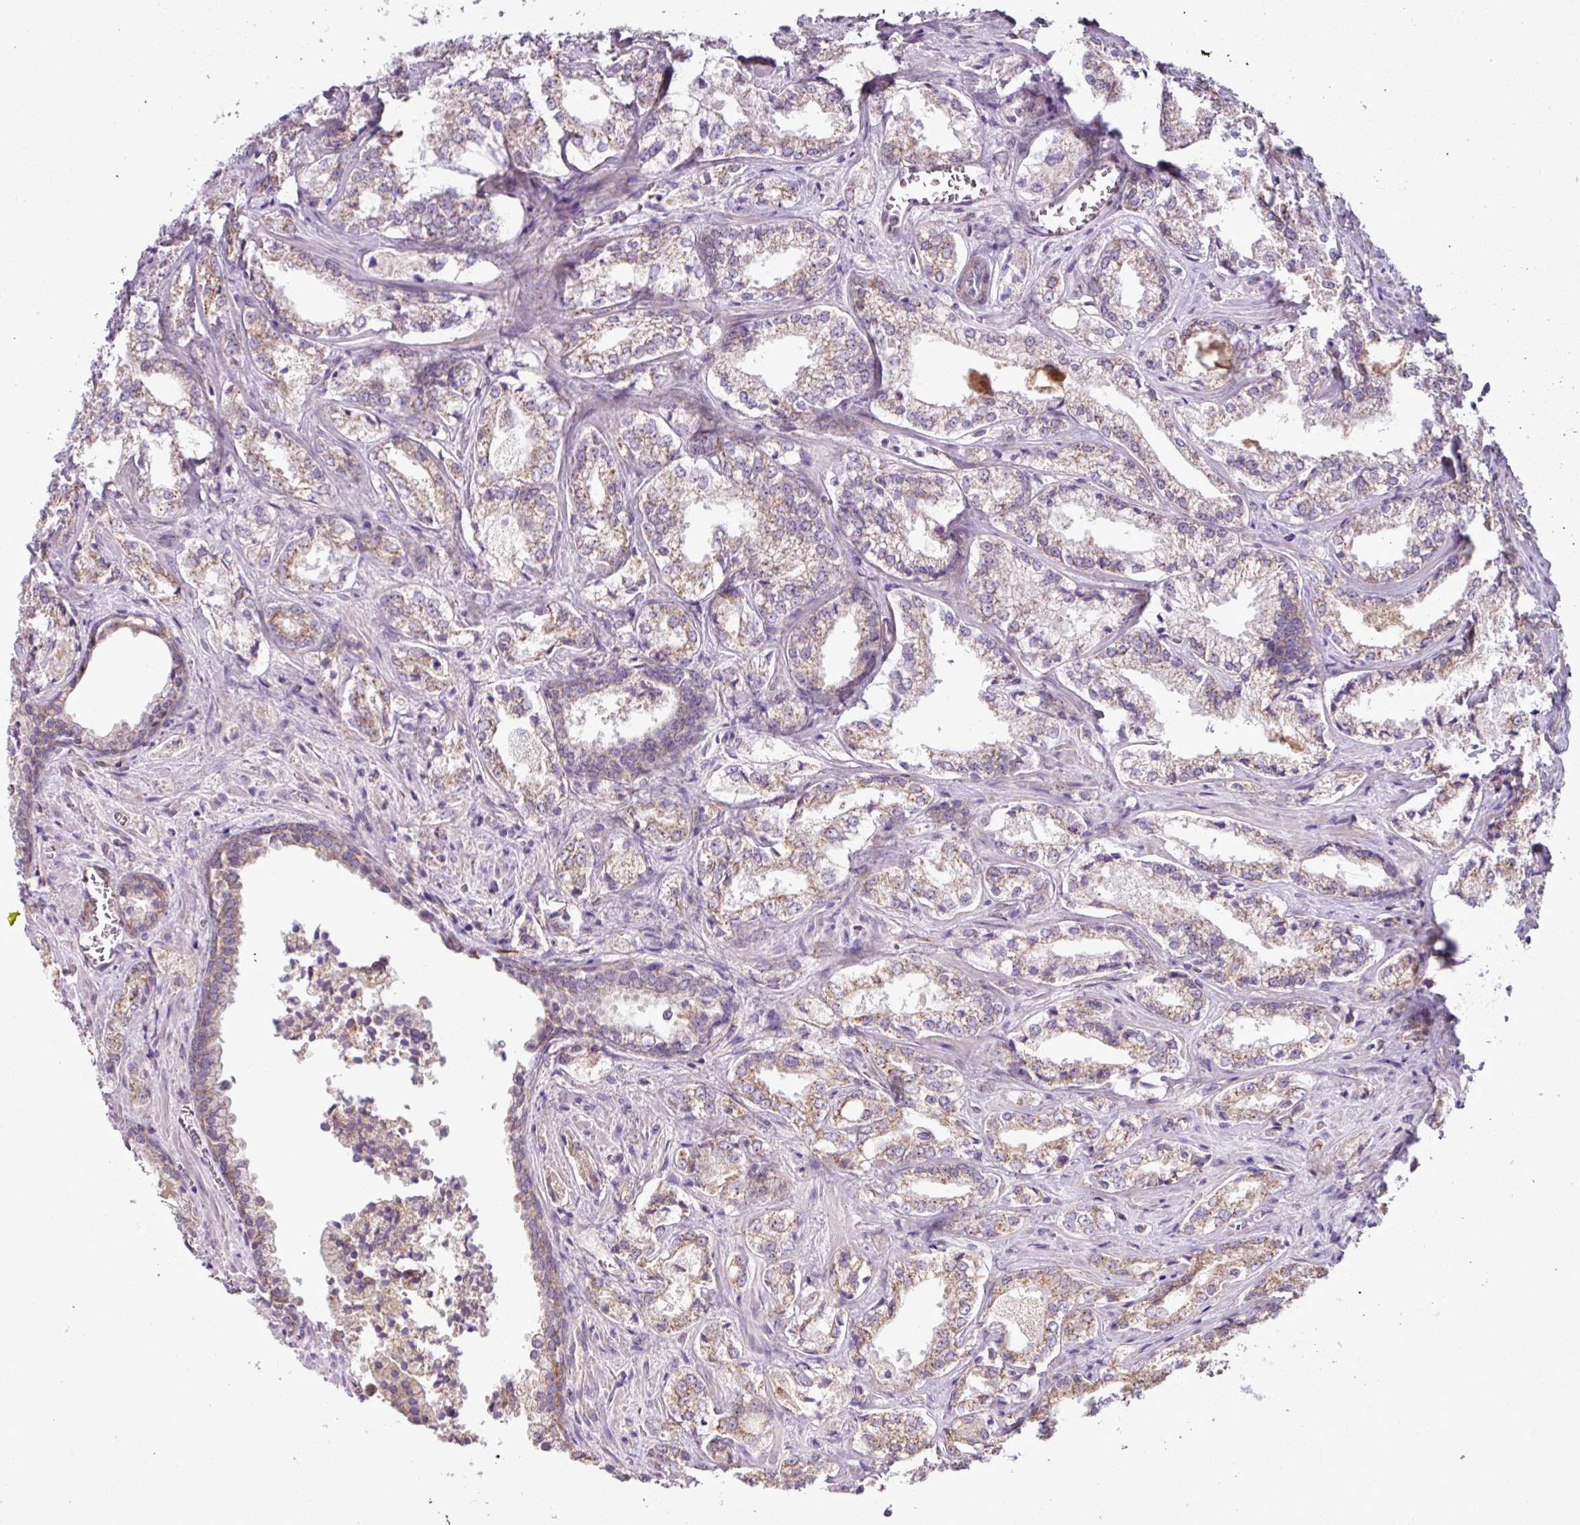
{"staining": {"intensity": "weak", "quantity": ">75%", "location": "cytoplasmic/membranous"}, "tissue": "prostate cancer", "cell_type": "Tumor cells", "image_type": "cancer", "snomed": [{"axis": "morphology", "description": "Adenocarcinoma, Low grade"}, {"axis": "topography", "description": "Prostate"}], "caption": "Human prostate cancer stained with a brown dye demonstrates weak cytoplasmic/membranous positive staining in approximately >75% of tumor cells.", "gene": "LRRC9", "patient": {"sex": "male", "age": 47}}